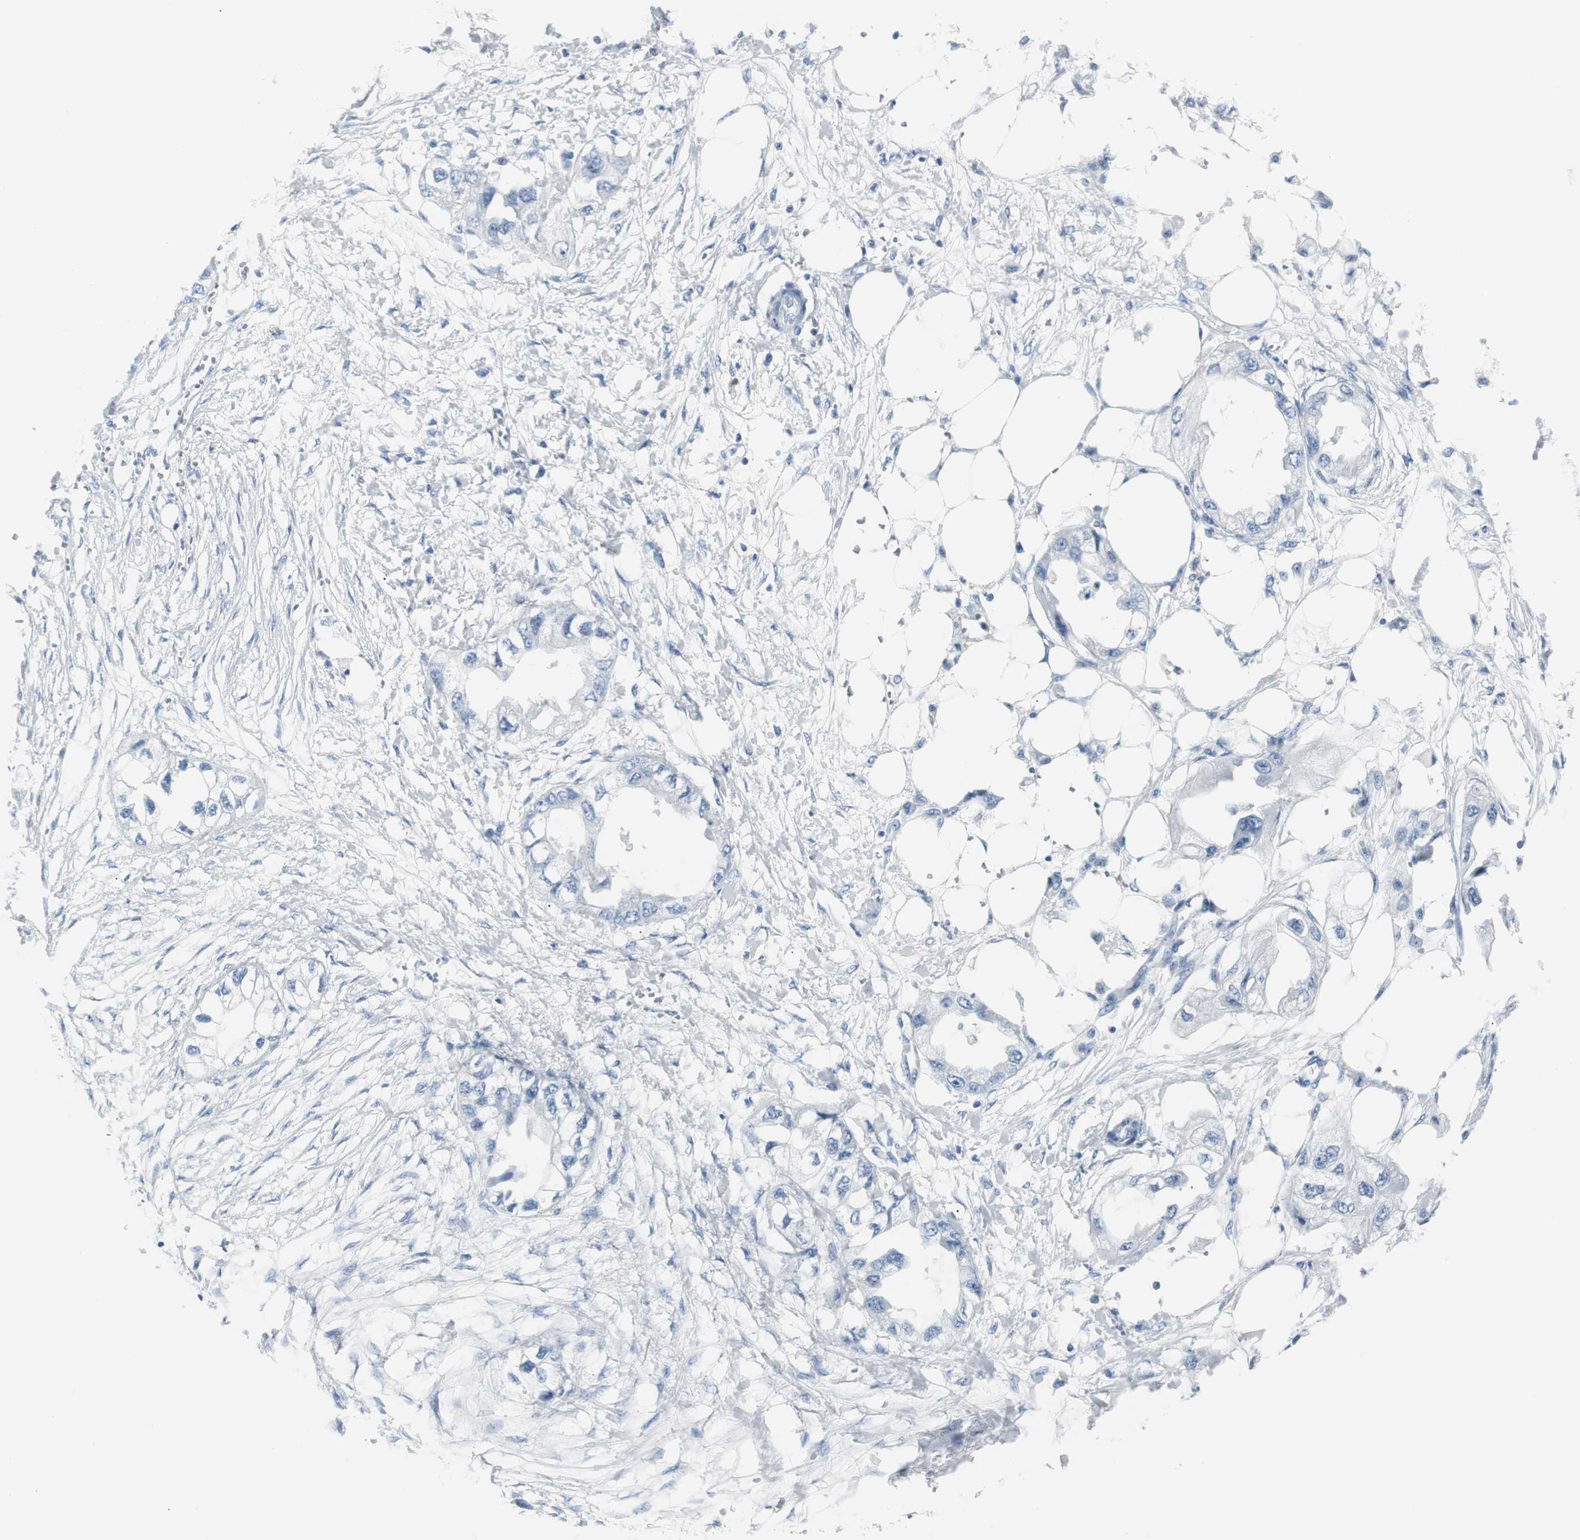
{"staining": {"intensity": "negative", "quantity": "none", "location": "none"}, "tissue": "endometrial cancer", "cell_type": "Tumor cells", "image_type": "cancer", "snomed": [{"axis": "morphology", "description": "Adenocarcinoma, NOS"}, {"axis": "topography", "description": "Endometrium"}], "caption": "Immunohistochemistry (IHC) photomicrograph of human endometrial cancer (adenocarcinoma) stained for a protein (brown), which demonstrates no staining in tumor cells.", "gene": "GAP43", "patient": {"sex": "female", "age": 67}}